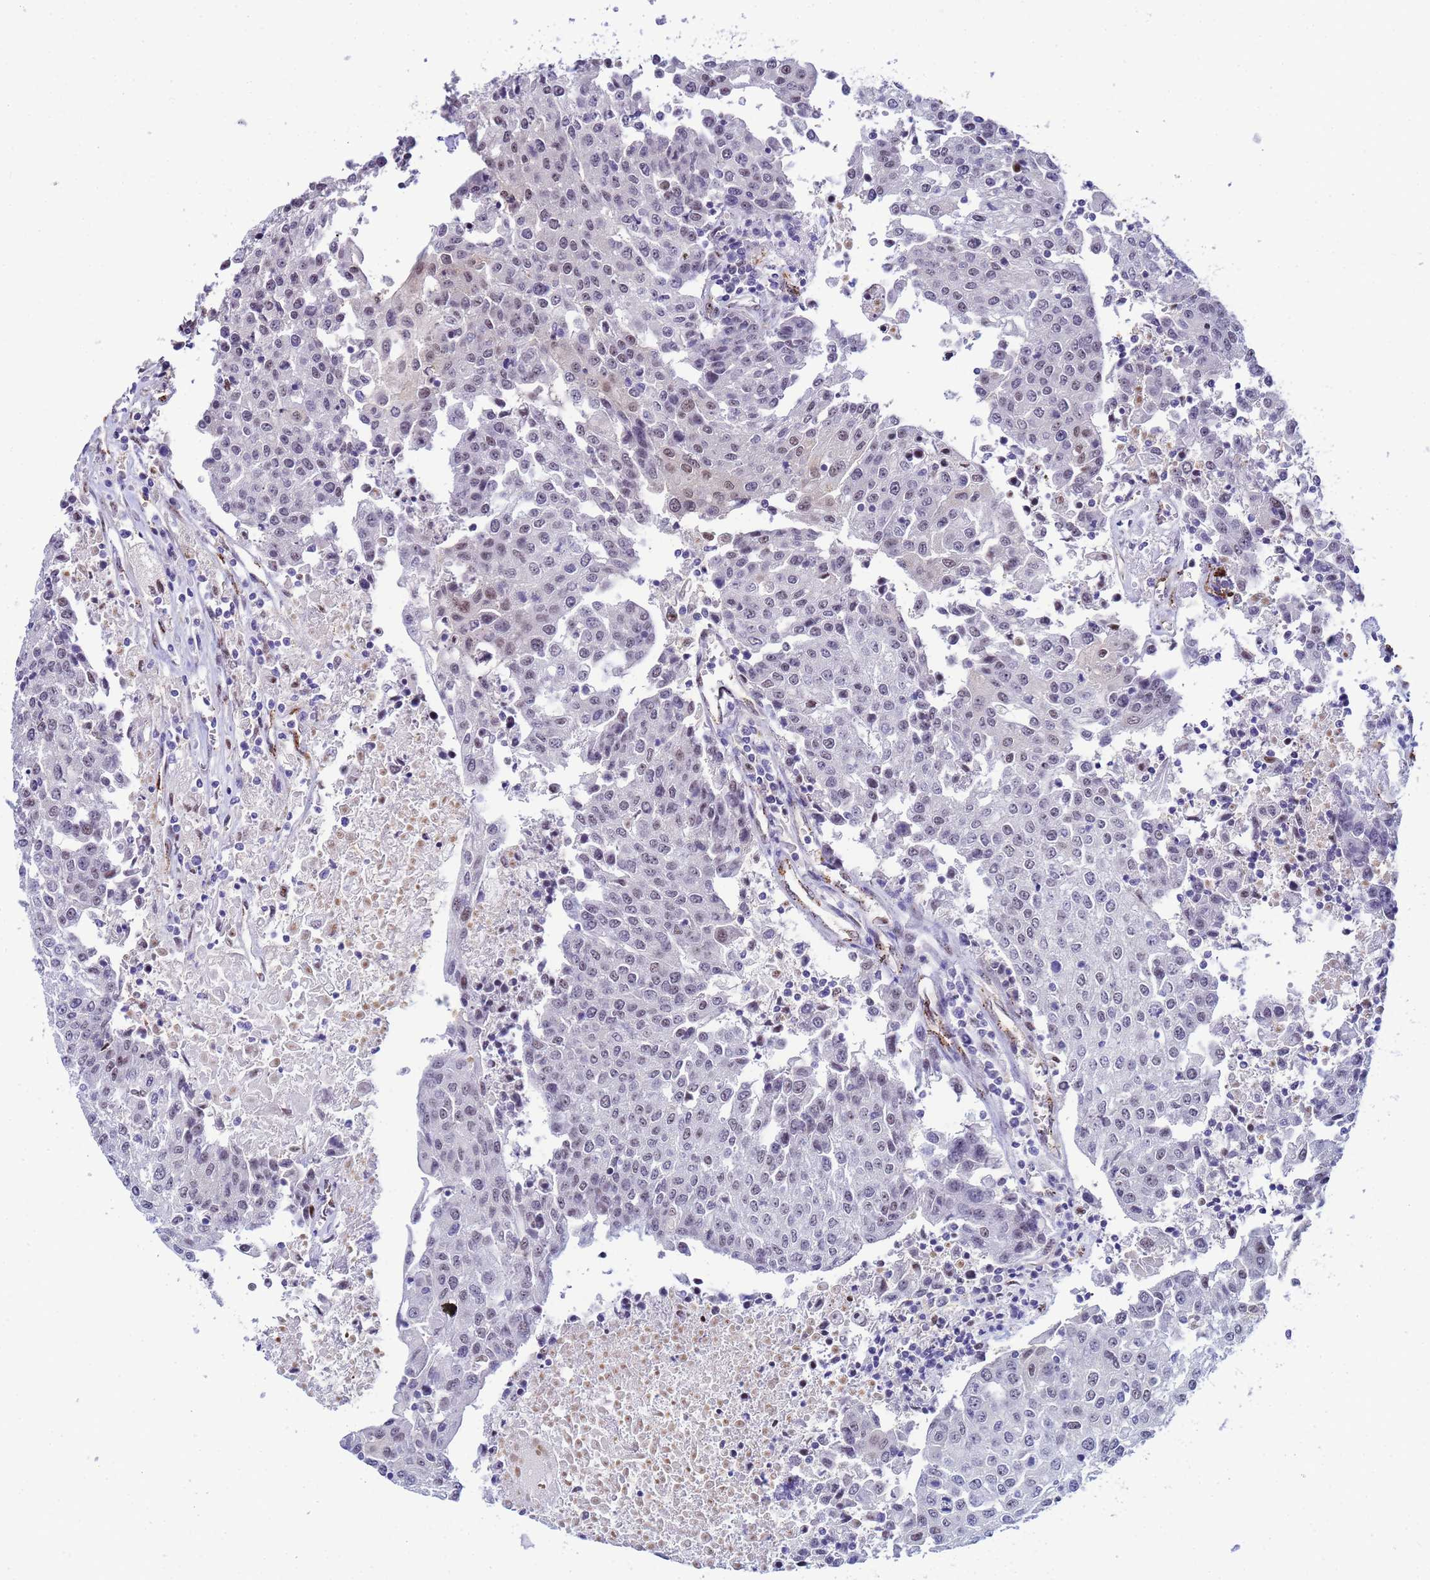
{"staining": {"intensity": "weak", "quantity": "<25%", "location": "nuclear"}, "tissue": "urothelial cancer", "cell_type": "Tumor cells", "image_type": "cancer", "snomed": [{"axis": "morphology", "description": "Urothelial carcinoma, High grade"}, {"axis": "topography", "description": "Urinary bladder"}], "caption": "Urothelial cancer stained for a protein using IHC displays no positivity tumor cells.", "gene": "SLC25A37", "patient": {"sex": "female", "age": 85}}